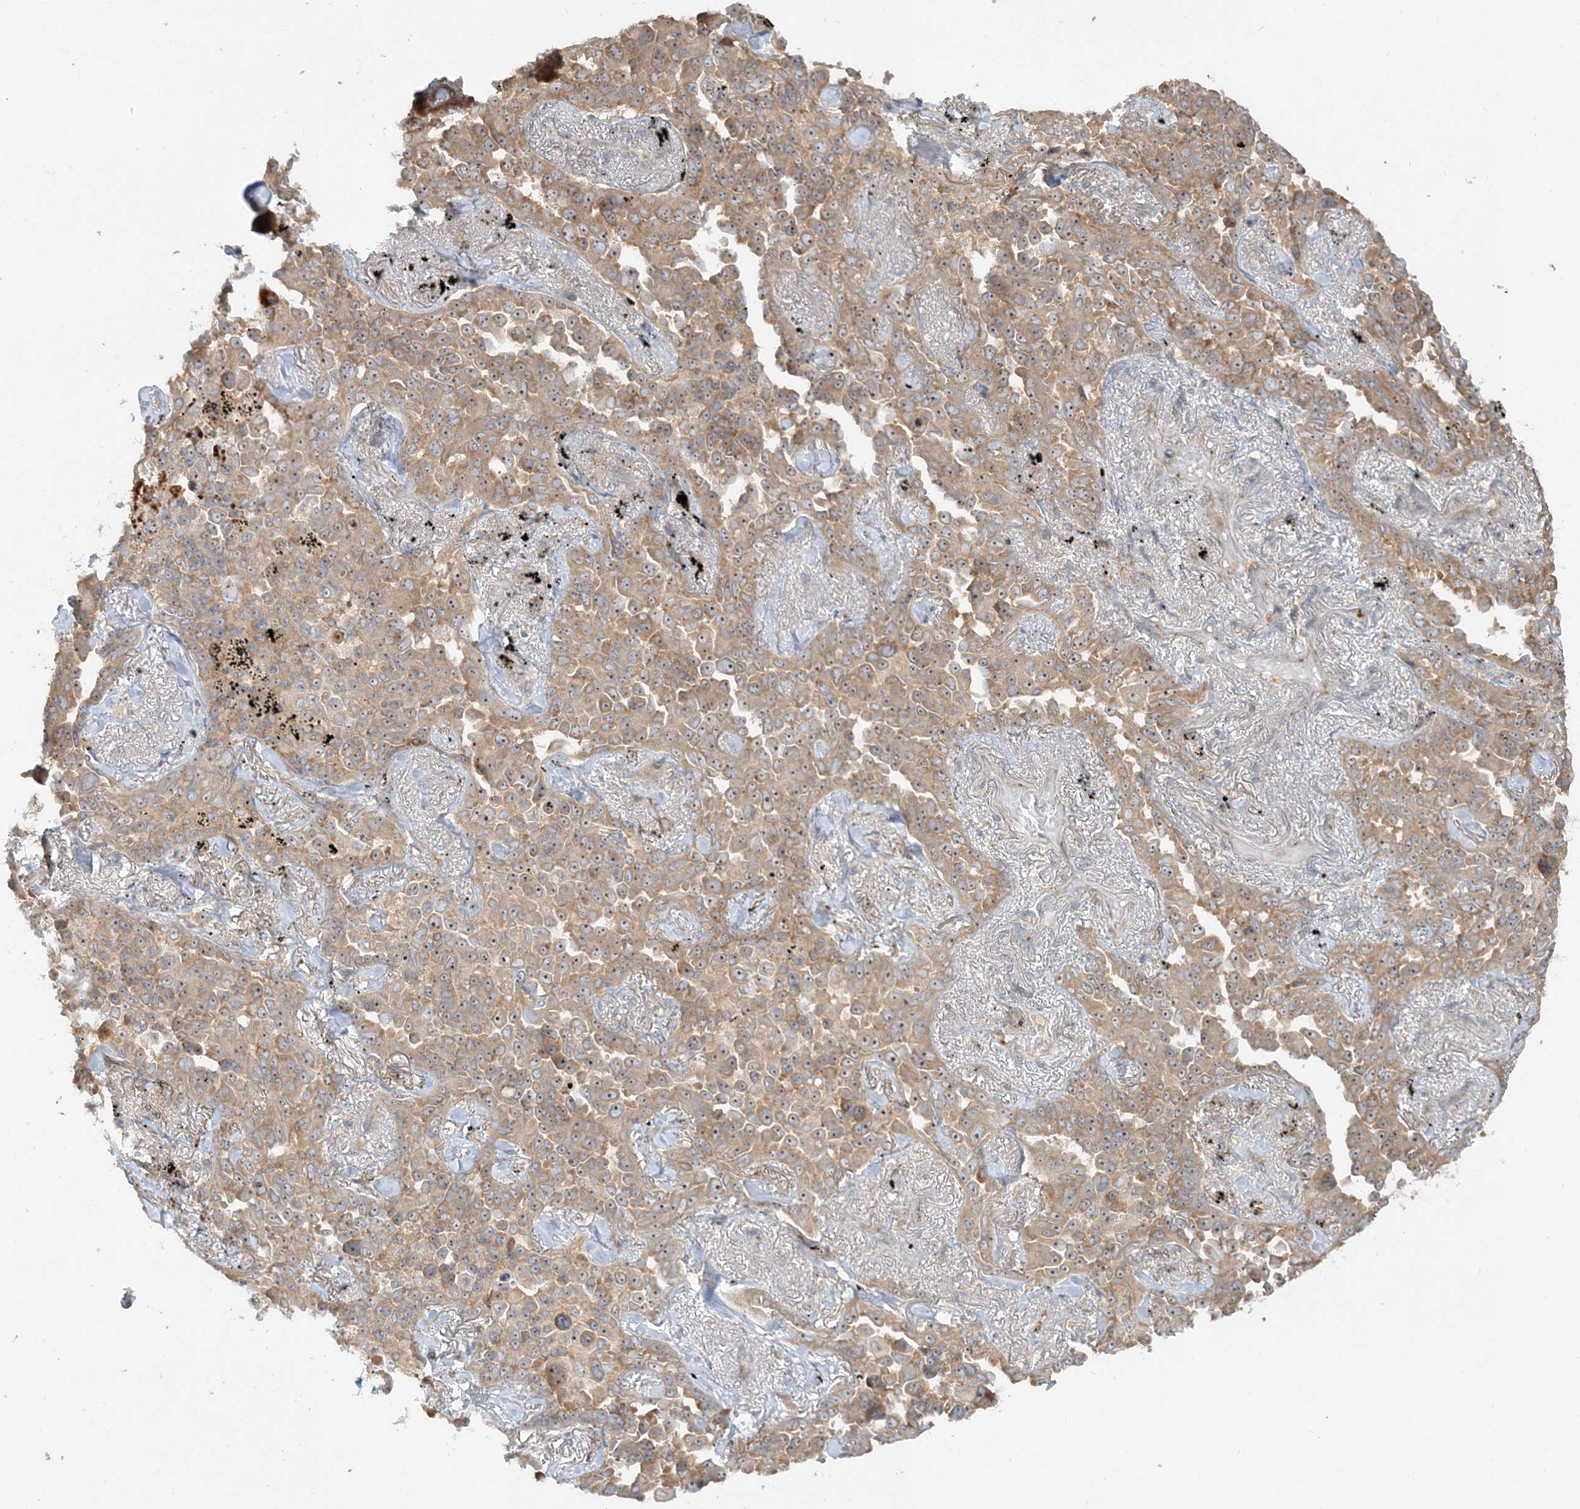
{"staining": {"intensity": "moderate", "quantity": ">75%", "location": "cytoplasmic/membranous,nuclear"}, "tissue": "lung cancer", "cell_type": "Tumor cells", "image_type": "cancer", "snomed": [{"axis": "morphology", "description": "Adenocarcinoma, NOS"}, {"axis": "topography", "description": "Lung"}], "caption": "Protein expression analysis of human lung cancer (adenocarcinoma) reveals moderate cytoplasmic/membranous and nuclear expression in about >75% of tumor cells.", "gene": "AP1AR", "patient": {"sex": "female", "age": 67}}